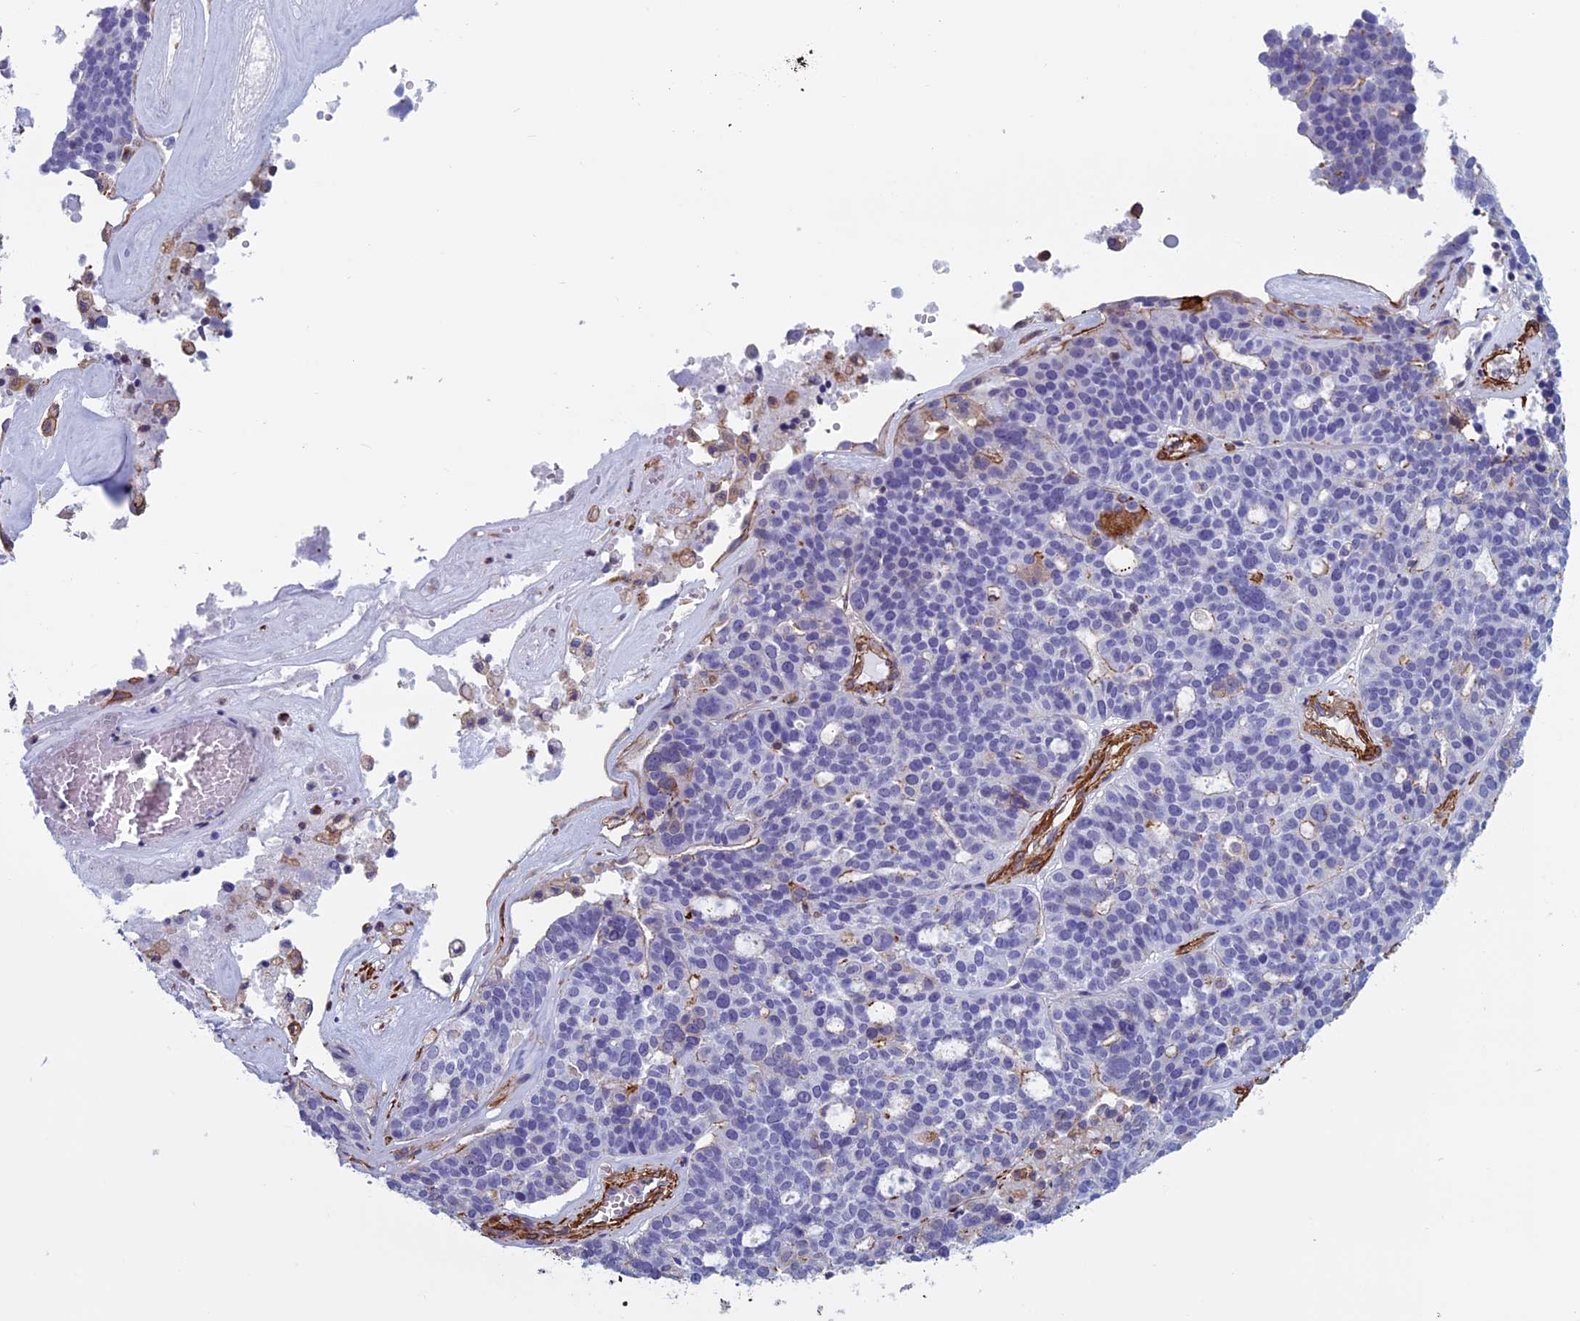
{"staining": {"intensity": "negative", "quantity": "none", "location": "none"}, "tissue": "ovarian cancer", "cell_type": "Tumor cells", "image_type": "cancer", "snomed": [{"axis": "morphology", "description": "Cystadenocarcinoma, serous, NOS"}, {"axis": "topography", "description": "Ovary"}], "caption": "High magnification brightfield microscopy of ovarian cancer stained with DAB (3,3'-diaminobenzidine) (brown) and counterstained with hematoxylin (blue): tumor cells show no significant staining.", "gene": "ANGPTL2", "patient": {"sex": "female", "age": 59}}